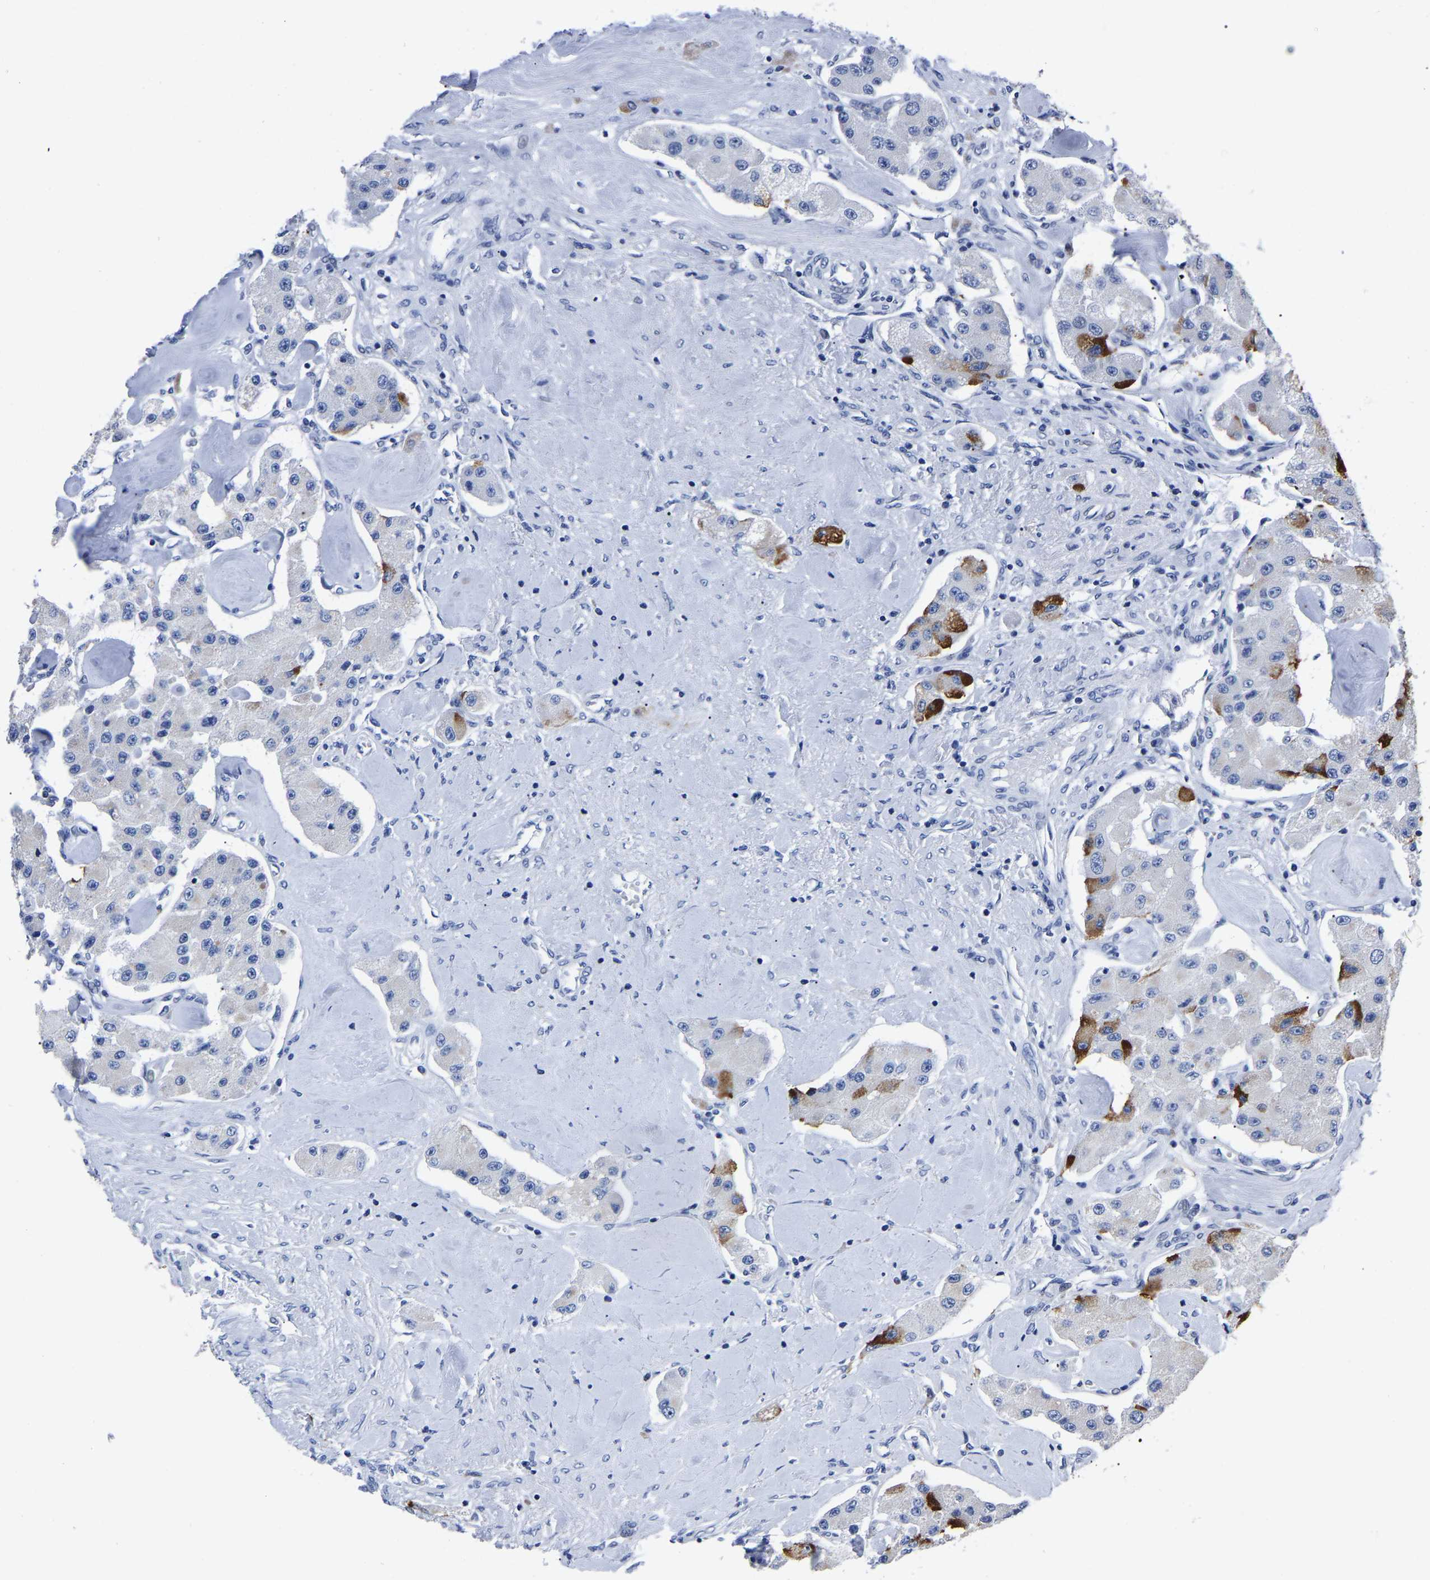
{"staining": {"intensity": "strong", "quantity": "<25%", "location": "cytoplasmic/membranous"}, "tissue": "carcinoid", "cell_type": "Tumor cells", "image_type": "cancer", "snomed": [{"axis": "morphology", "description": "Carcinoid, malignant, NOS"}, {"axis": "topography", "description": "Pancreas"}], "caption": "The photomicrograph shows a brown stain indicating the presence of a protein in the cytoplasmic/membranous of tumor cells in carcinoid (malignant).", "gene": "MOV10L1", "patient": {"sex": "male", "age": 41}}